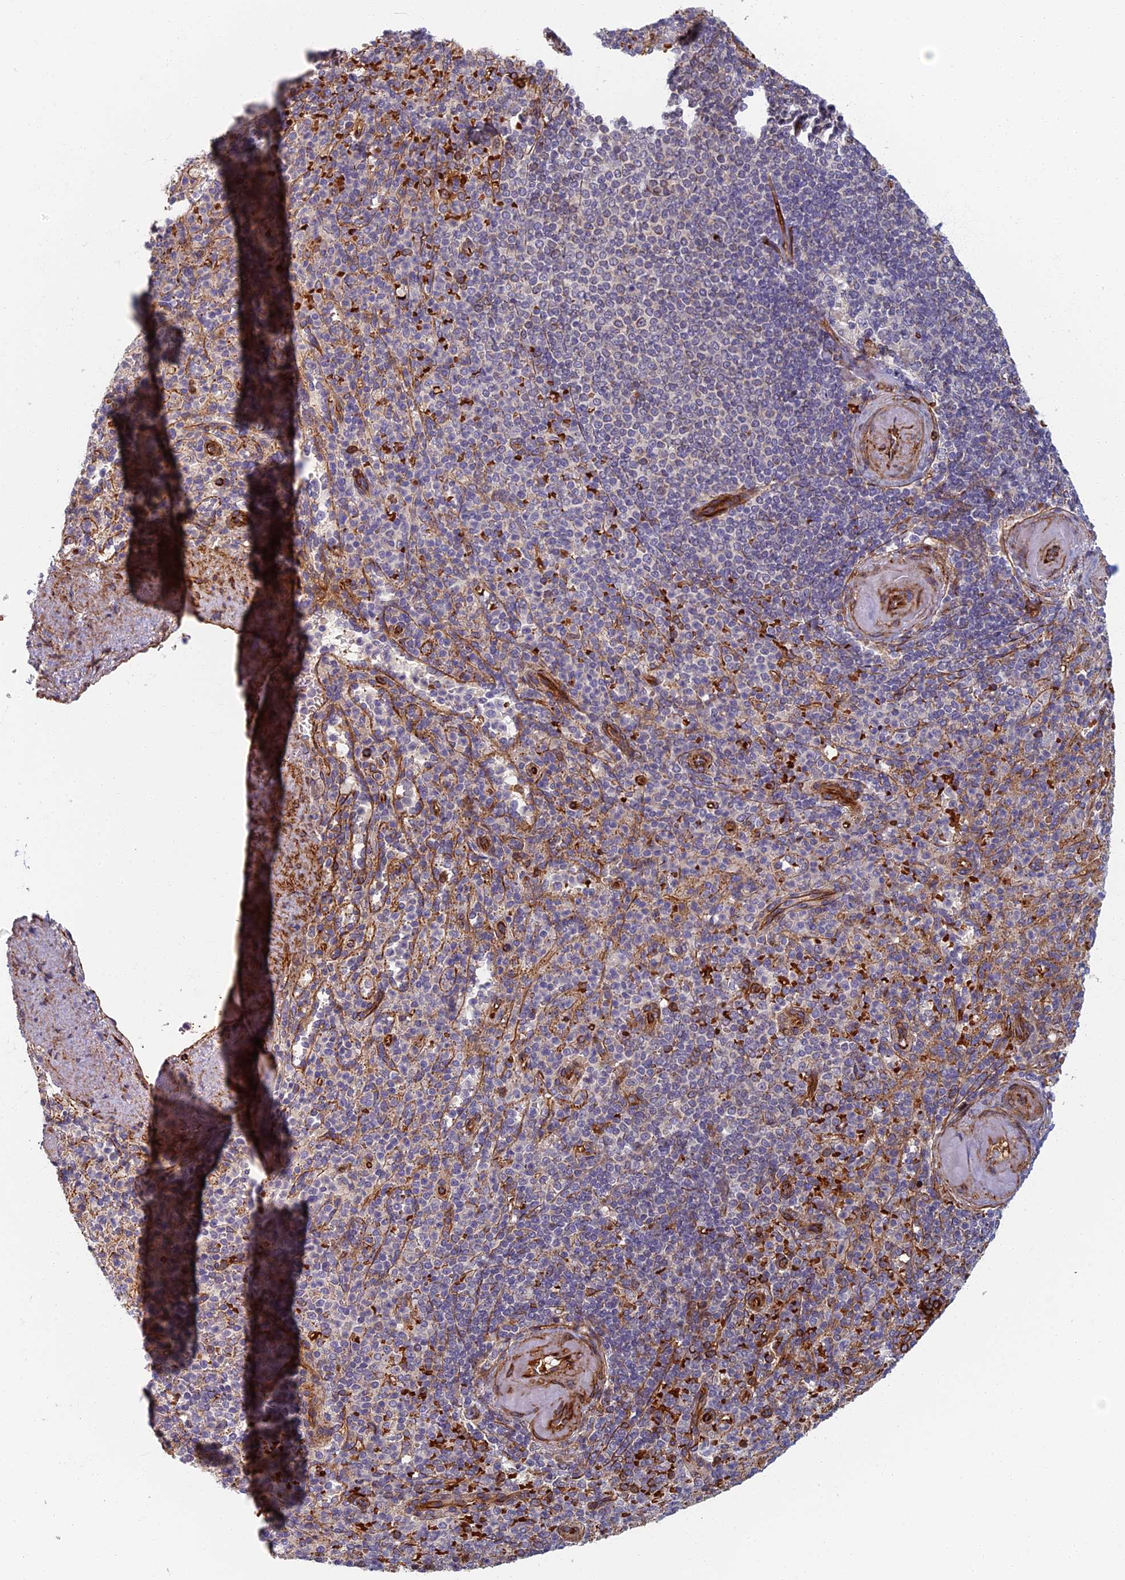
{"staining": {"intensity": "strong", "quantity": "<25%", "location": "cytoplasmic/membranous"}, "tissue": "spleen", "cell_type": "Cells in red pulp", "image_type": "normal", "snomed": [{"axis": "morphology", "description": "Normal tissue, NOS"}, {"axis": "topography", "description": "Spleen"}], "caption": "Immunohistochemical staining of normal spleen exhibits strong cytoplasmic/membranous protein positivity in approximately <25% of cells in red pulp.", "gene": "ABCB10", "patient": {"sex": "female", "age": 74}}